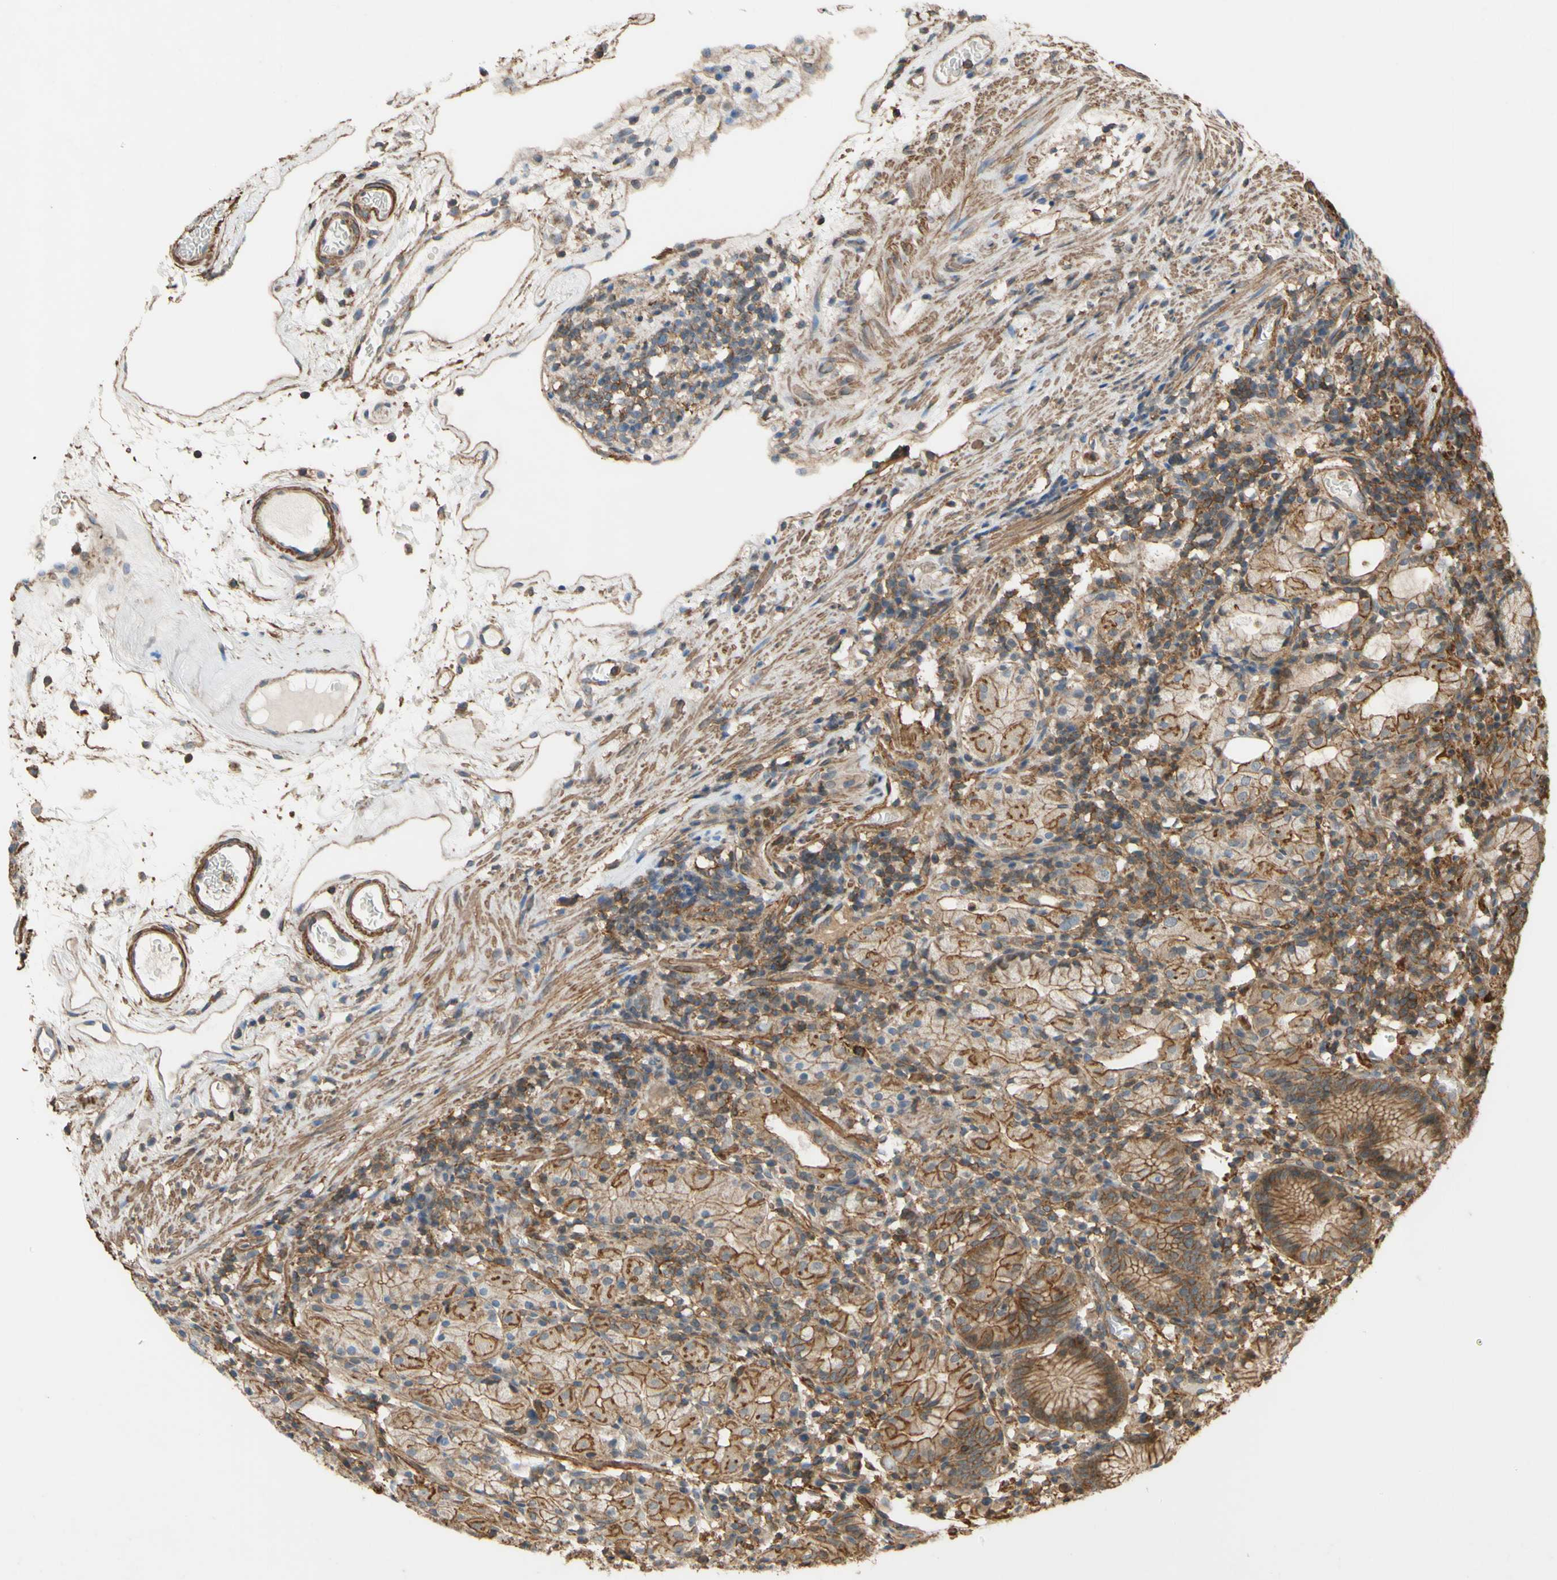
{"staining": {"intensity": "moderate", "quantity": ">75%", "location": "cytoplasmic/membranous"}, "tissue": "stomach", "cell_type": "Glandular cells", "image_type": "normal", "snomed": [{"axis": "morphology", "description": "Normal tissue, NOS"}, {"axis": "topography", "description": "Stomach"}, {"axis": "topography", "description": "Stomach, lower"}], "caption": "Immunohistochemical staining of benign stomach shows moderate cytoplasmic/membranous protein expression in about >75% of glandular cells.", "gene": "ADD3", "patient": {"sex": "female", "age": 75}}